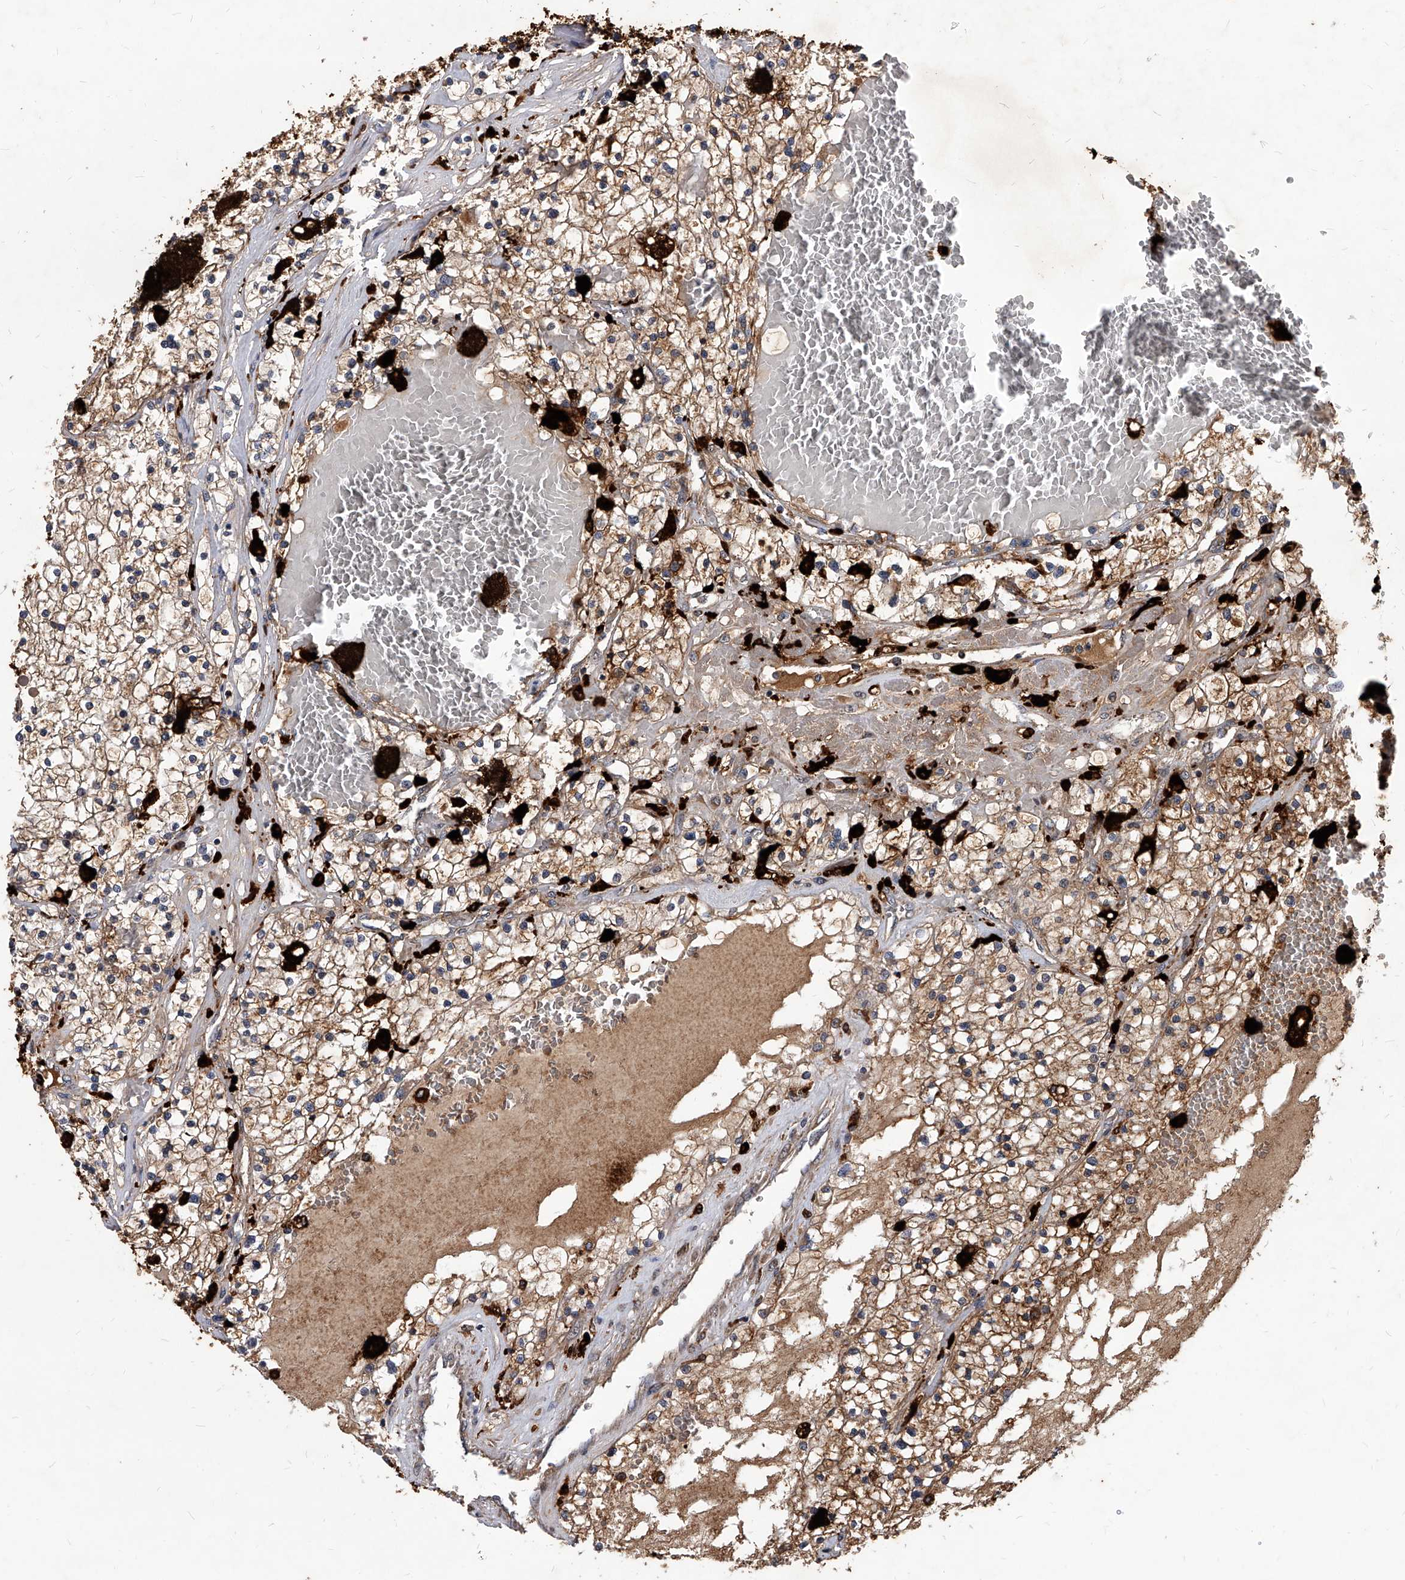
{"staining": {"intensity": "moderate", "quantity": ">75%", "location": "cytoplasmic/membranous"}, "tissue": "renal cancer", "cell_type": "Tumor cells", "image_type": "cancer", "snomed": [{"axis": "morphology", "description": "Normal tissue, NOS"}, {"axis": "morphology", "description": "Adenocarcinoma, NOS"}, {"axis": "topography", "description": "Kidney"}], "caption": "IHC staining of renal cancer (adenocarcinoma), which shows medium levels of moderate cytoplasmic/membranous staining in about >75% of tumor cells indicating moderate cytoplasmic/membranous protein positivity. The staining was performed using DAB (3,3'-diaminobenzidine) (brown) for protein detection and nuclei were counterstained in hematoxylin (blue).", "gene": "SOBP", "patient": {"sex": "male", "age": 68}}